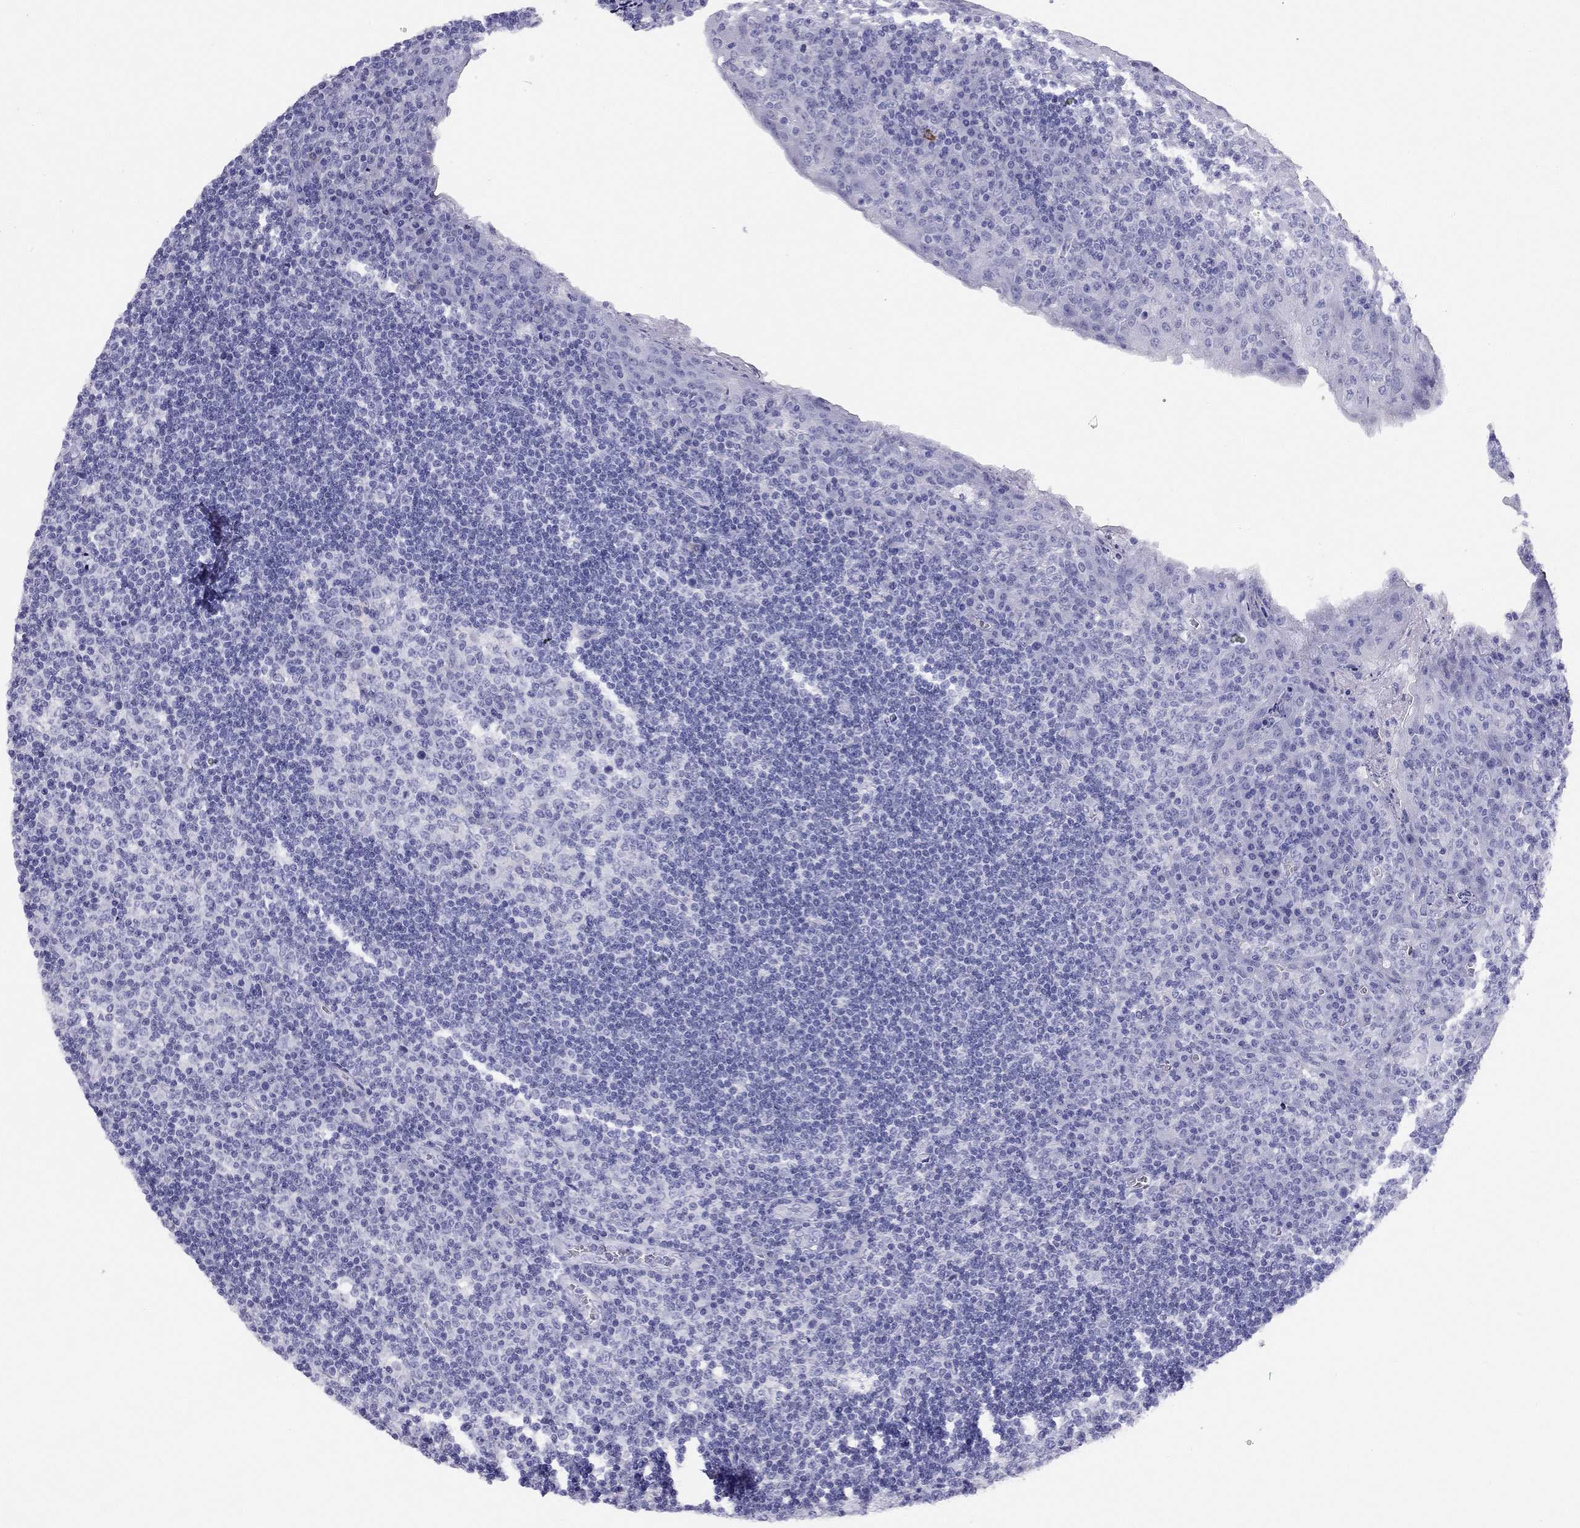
{"staining": {"intensity": "negative", "quantity": "none", "location": "none"}, "tissue": "tonsil", "cell_type": "Germinal center cells", "image_type": "normal", "snomed": [{"axis": "morphology", "description": "Normal tissue, NOS"}, {"axis": "topography", "description": "Tonsil"}], "caption": "DAB immunohistochemical staining of benign tonsil exhibits no significant staining in germinal center cells.", "gene": "LRIT2", "patient": {"sex": "female", "age": 13}}